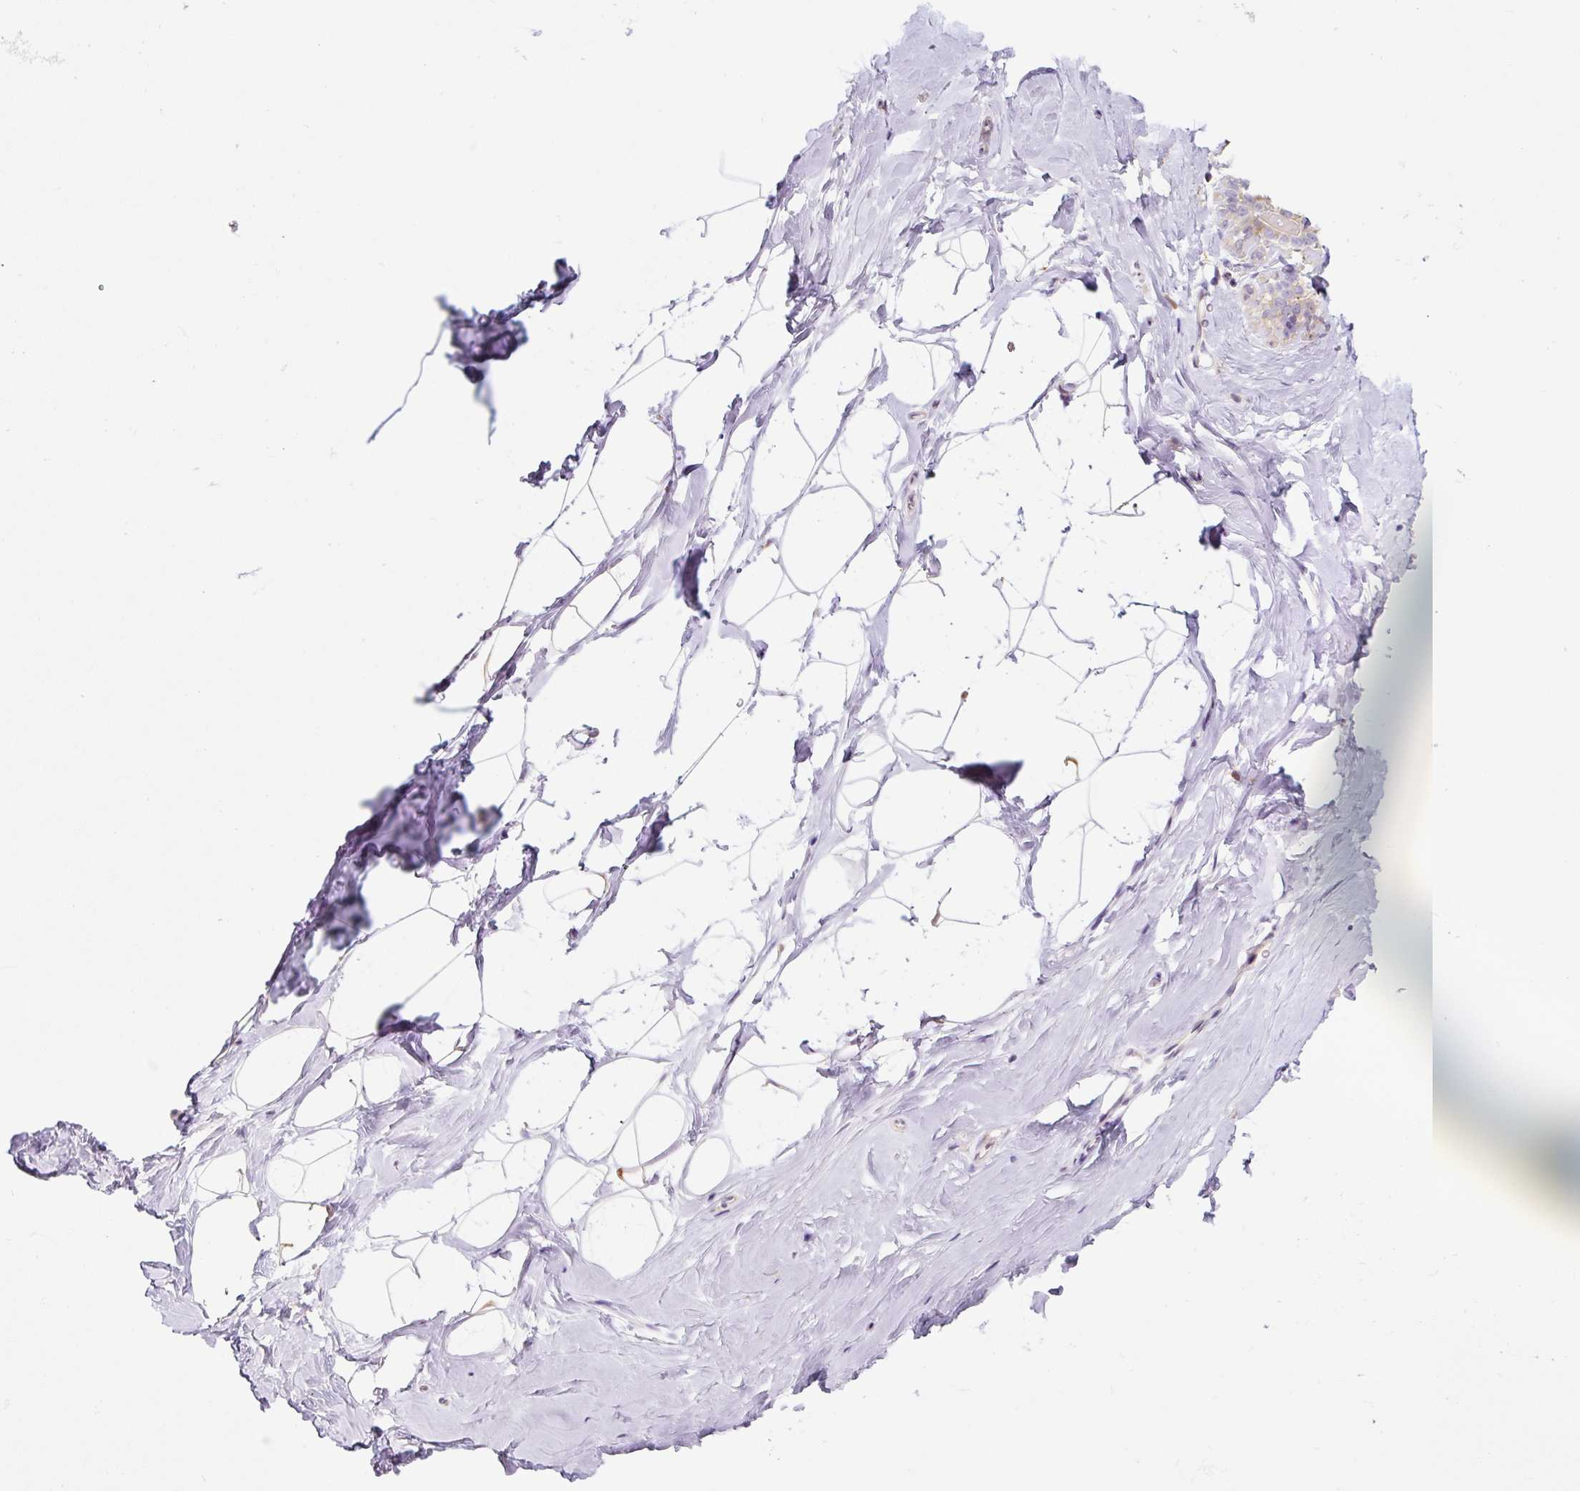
{"staining": {"intensity": "negative", "quantity": "none", "location": "none"}, "tissue": "breast", "cell_type": "Adipocytes", "image_type": "normal", "snomed": [{"axis": "morphology", "description": "Normal tissue, NOS"}, {"axis": "topography", "description": "Breast"}], "caption": "IHC image of unremarkable breast: breast stained with DAB shows no significant protein positivity in adipocytes.", "gene": "FUT10", "patient": {"sex": "female", "age": 32}}